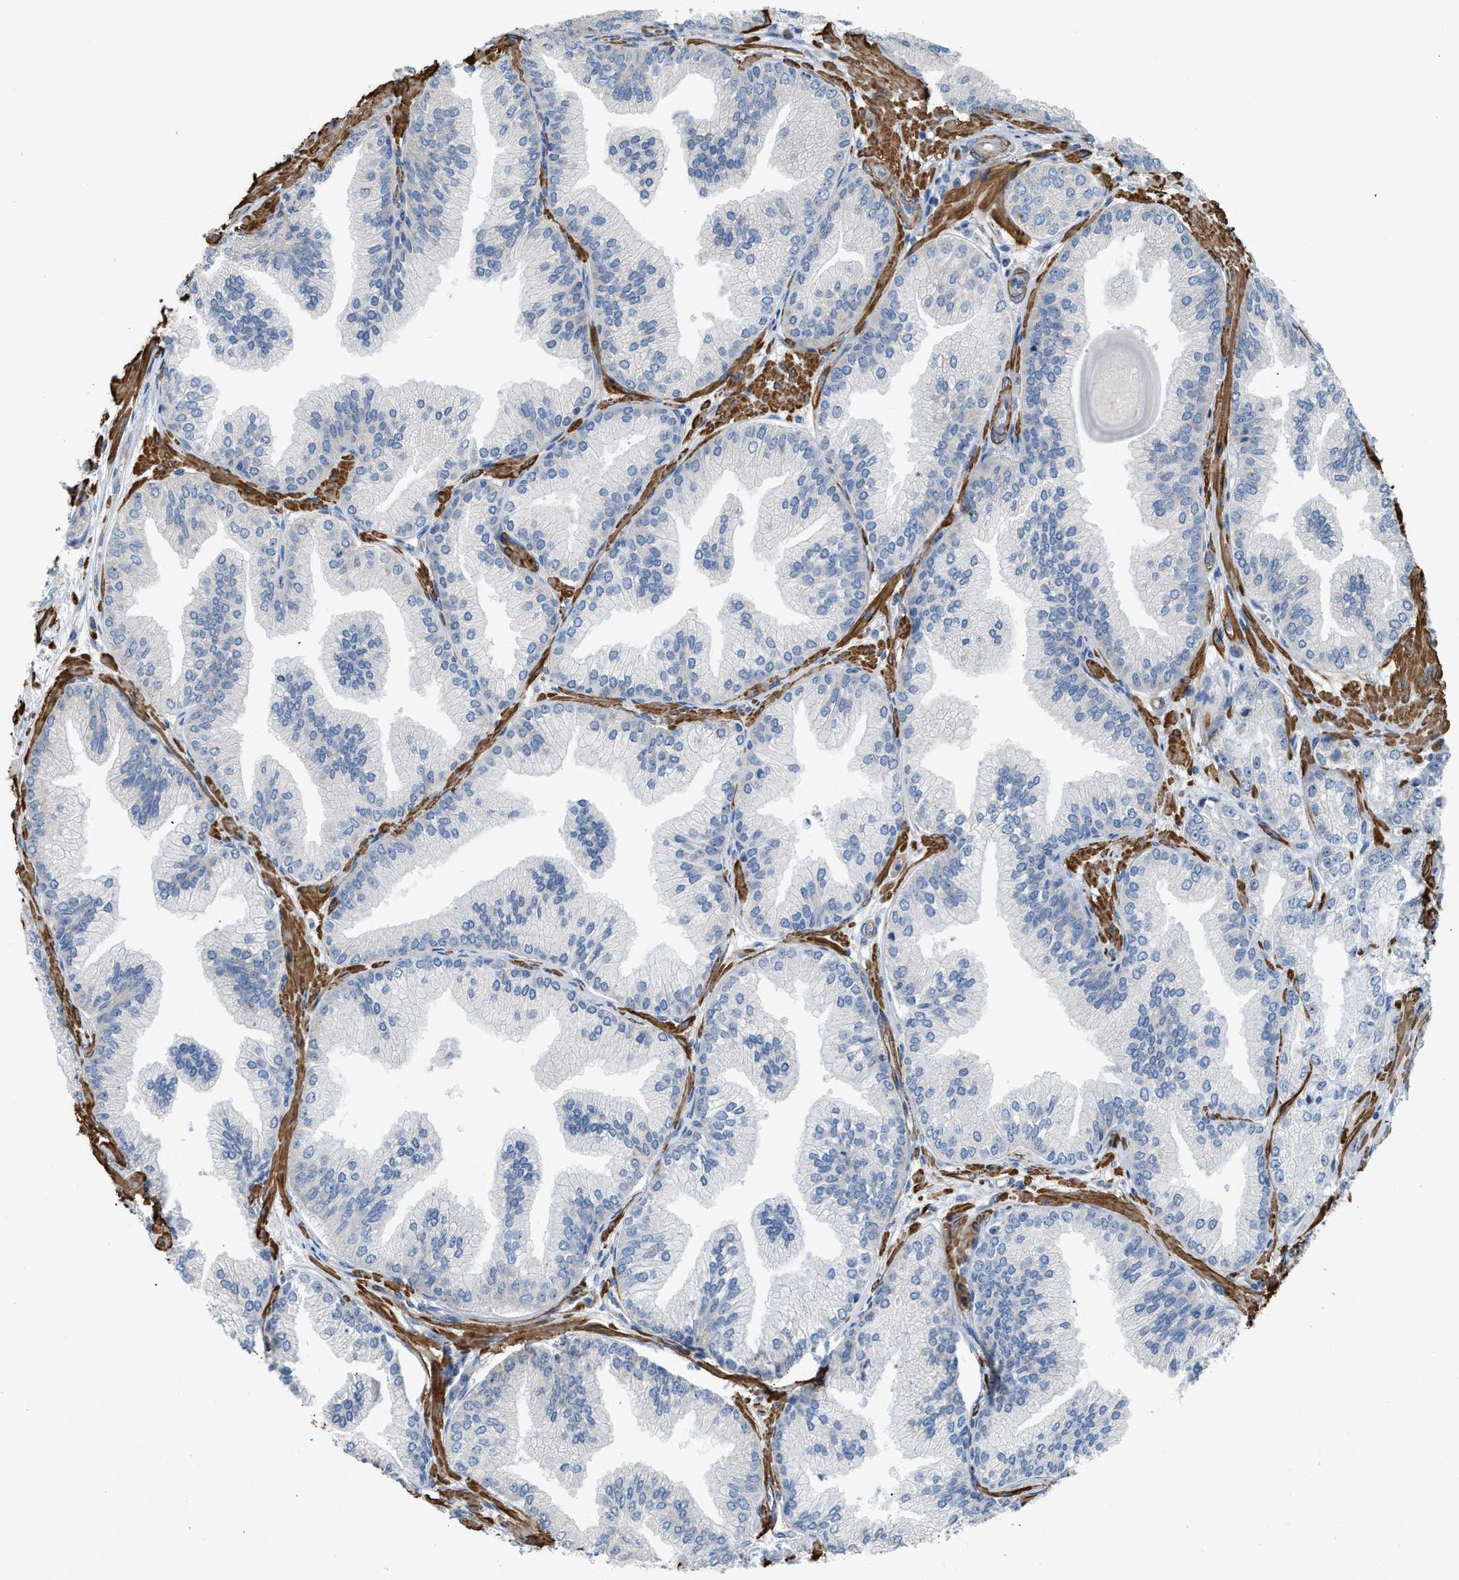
{"staining": {"intensity": "negative", "quantity": "none", "location": "none"}, "tissue": "prostate cancer", "cell_type": "Tumor cells", "image_type": "cancer", "snomed": [{"axis": "morphology", "description": "Adenocarcinoma, Low grade"}, {"axis": "topography", "description": "Prostate"}], "caption": "An image of prostate cancer stained for a protein reveals no brown staining in tumor cells.", "gene": "BMPR1A", "patient": {"sex": "male", "age": 52}}